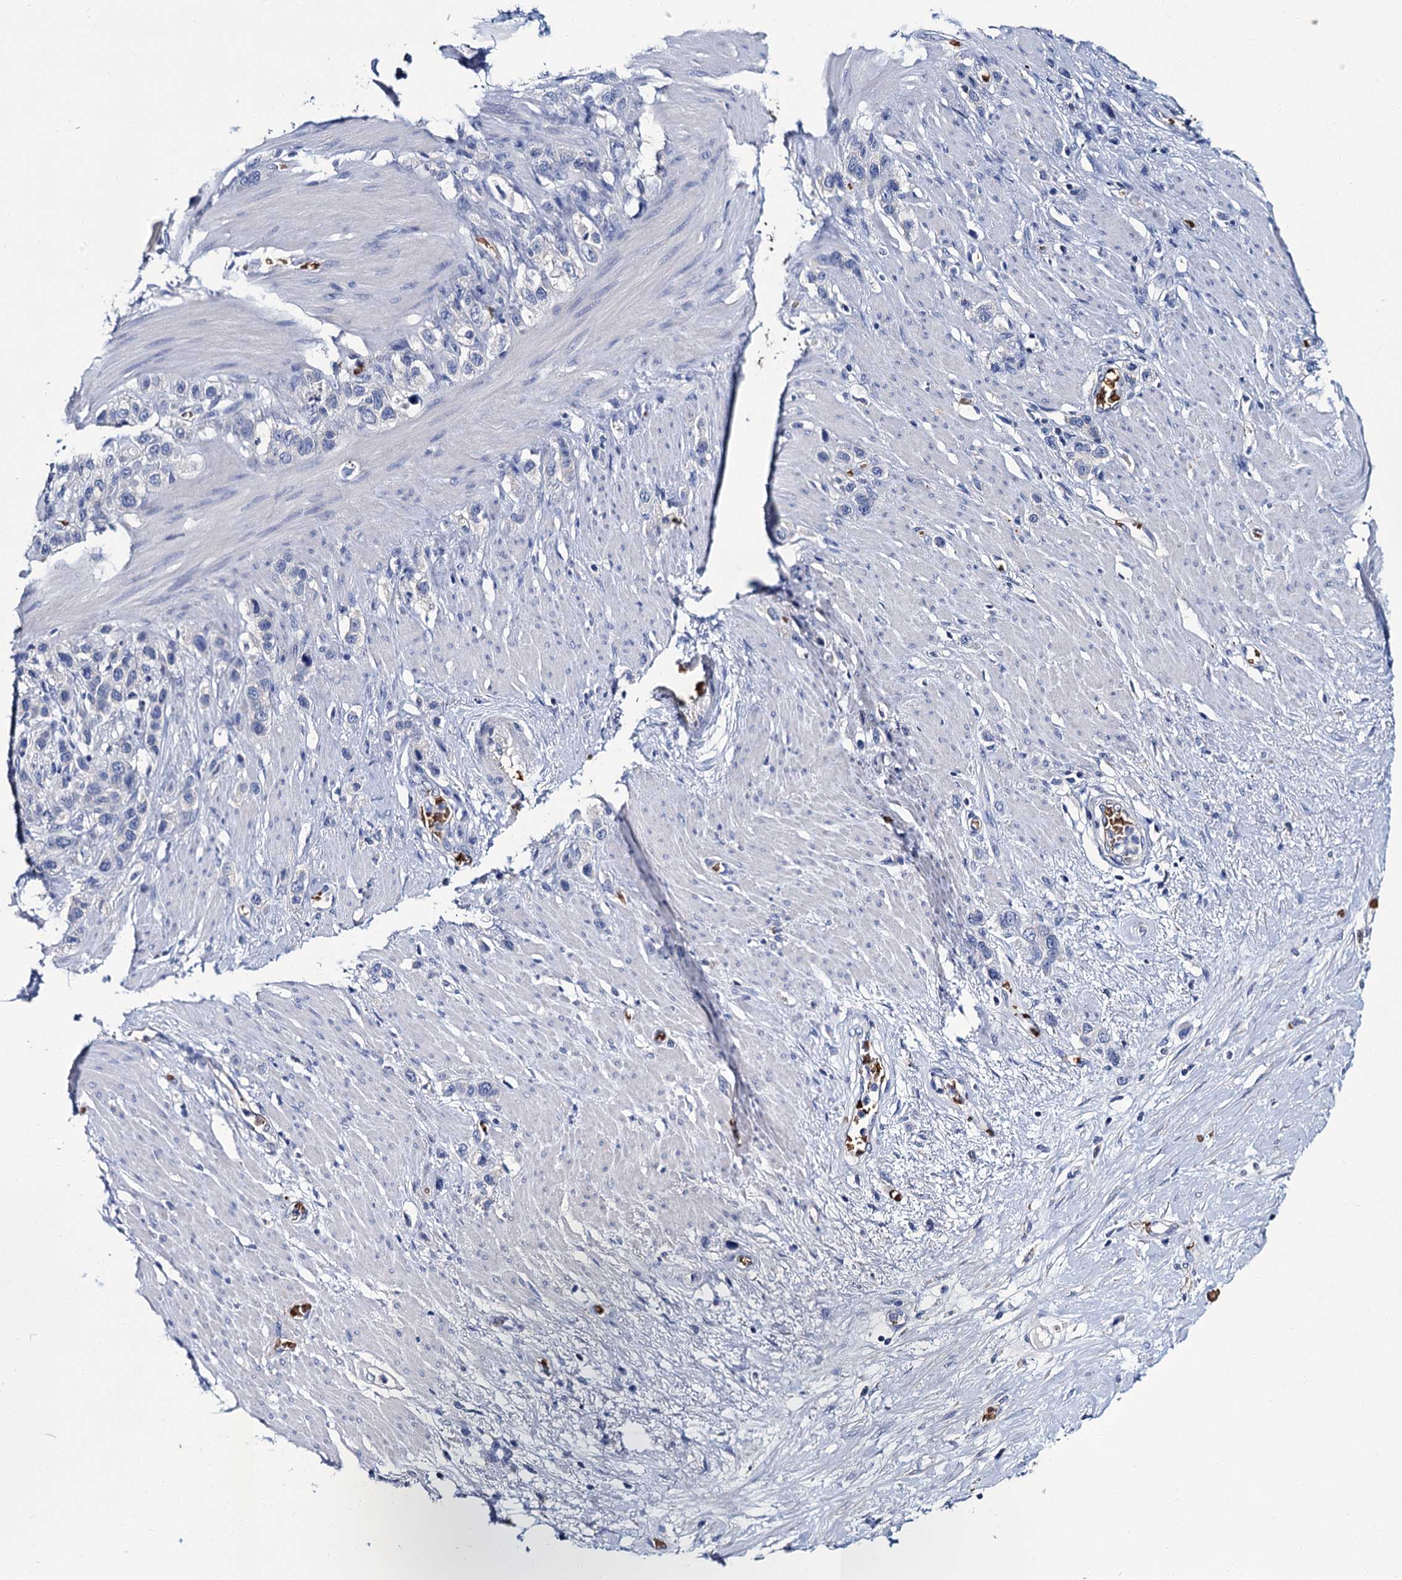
{"staining": {"intensity": "negative", "quantity": "none", "location": "none"}, "tissue": "stomach cancer", "cell_type": "Tumor cells", "image_type": "cancer", "snomed": [{"axis": "morphology", "description": "Adenocarcinoma, NOS"}, {"axis": "morphology", "description": "Adenocarcinoma, High grade"}, {"axis": "topography", "description": "Stomach, upper"}, {"axis": "topography", "description": "Stomach, lower"}], "caption": "Protein analysis of stomach cancer (high-grade adenocarcinoma) reveals no significant expression in tumor cells.", "gene": "ATG2A", "patient": {"sex": "female", "age": 65}}